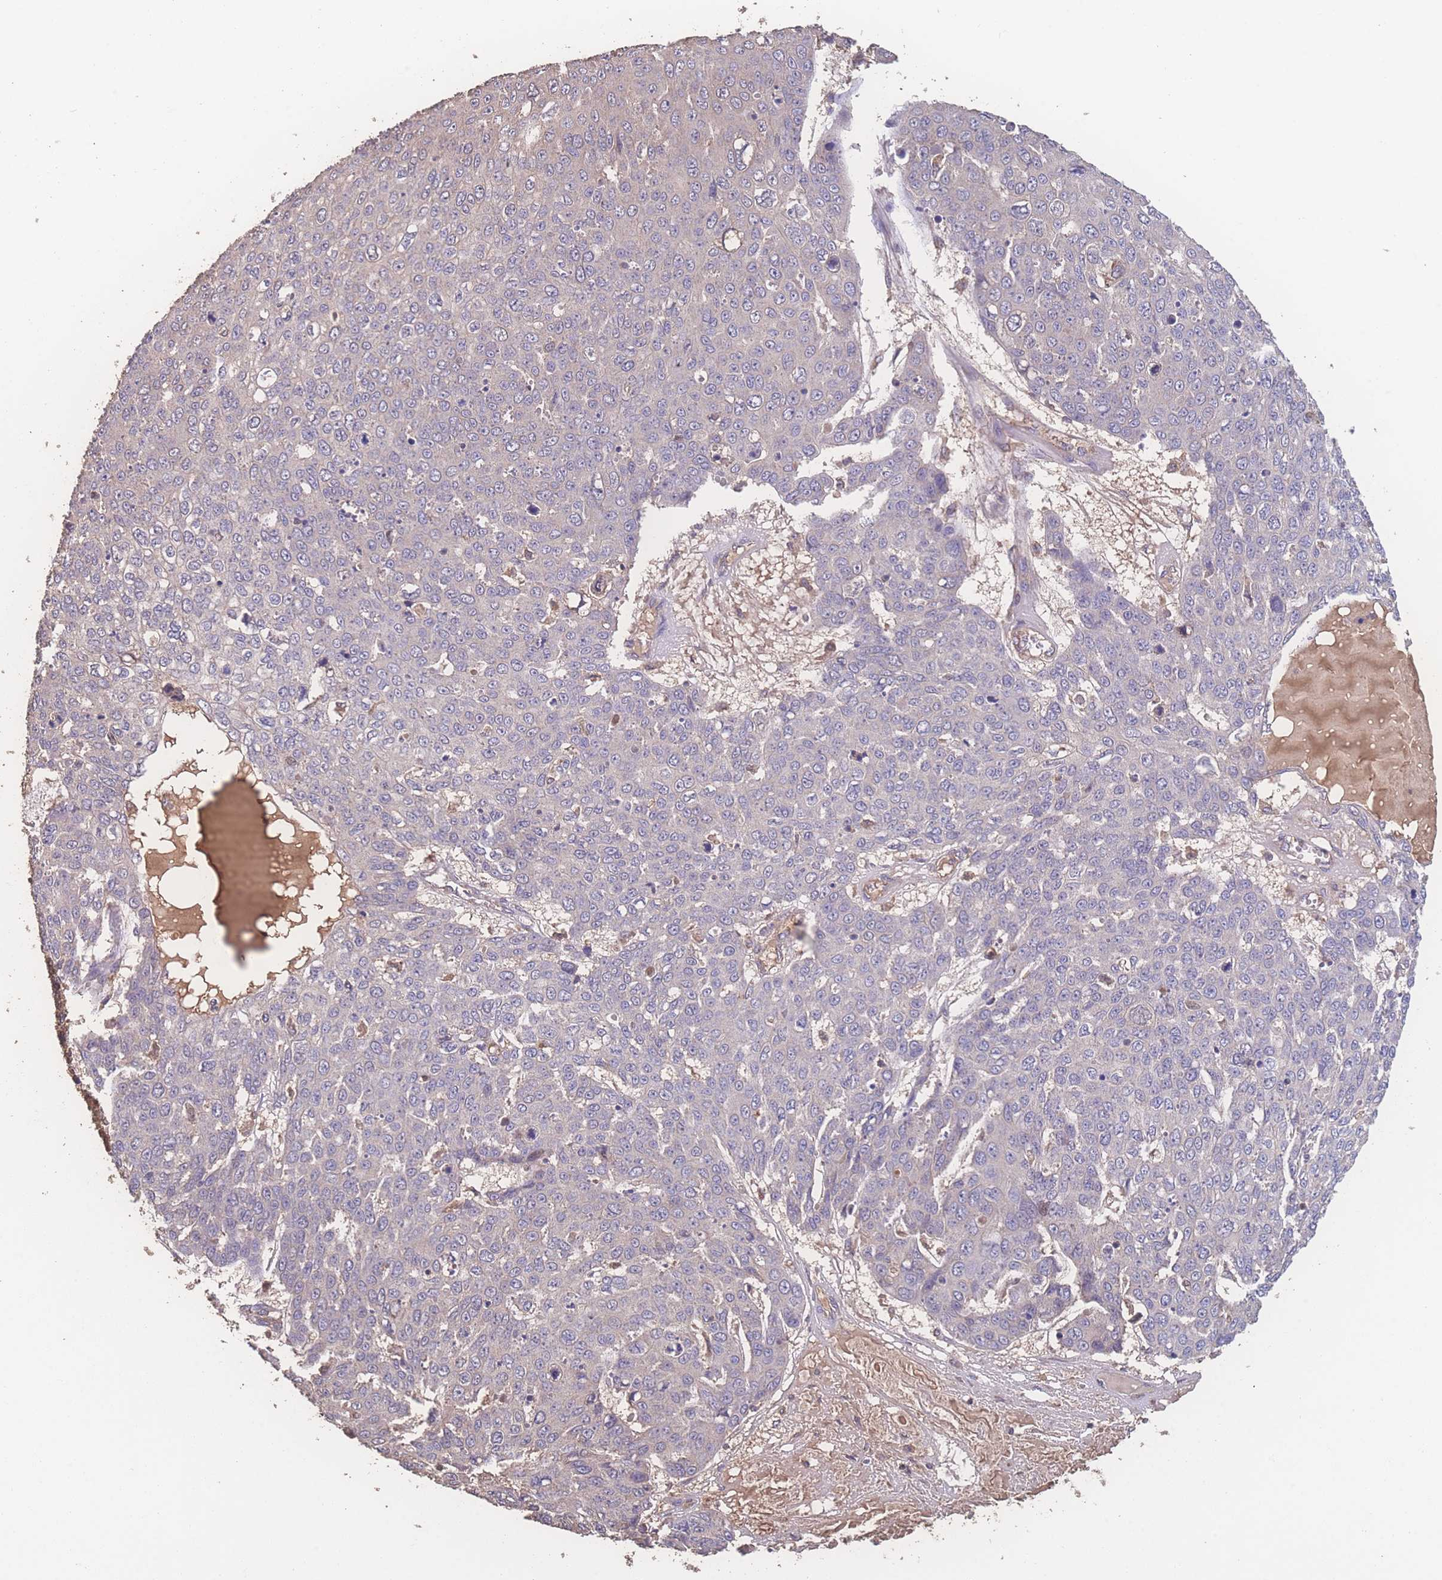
{"staining": {"intensity": "negative", "quantity": "none", "location": "none"}, "tissue": "skin cancer", "cell_type": "Tumor cells", "image_type": "cancer", "snomed": [{"axis": "morphology", "description": "Squamous cell carcinoma, NOS"}, {"axis": "topography", "description": "Skin"}], "caption": "Tumor cells show no significant expression in skin cancer (squamous cell carcinoma).", "gene": "ATXN10", "patient": {"sex": "male", "age": 71}}